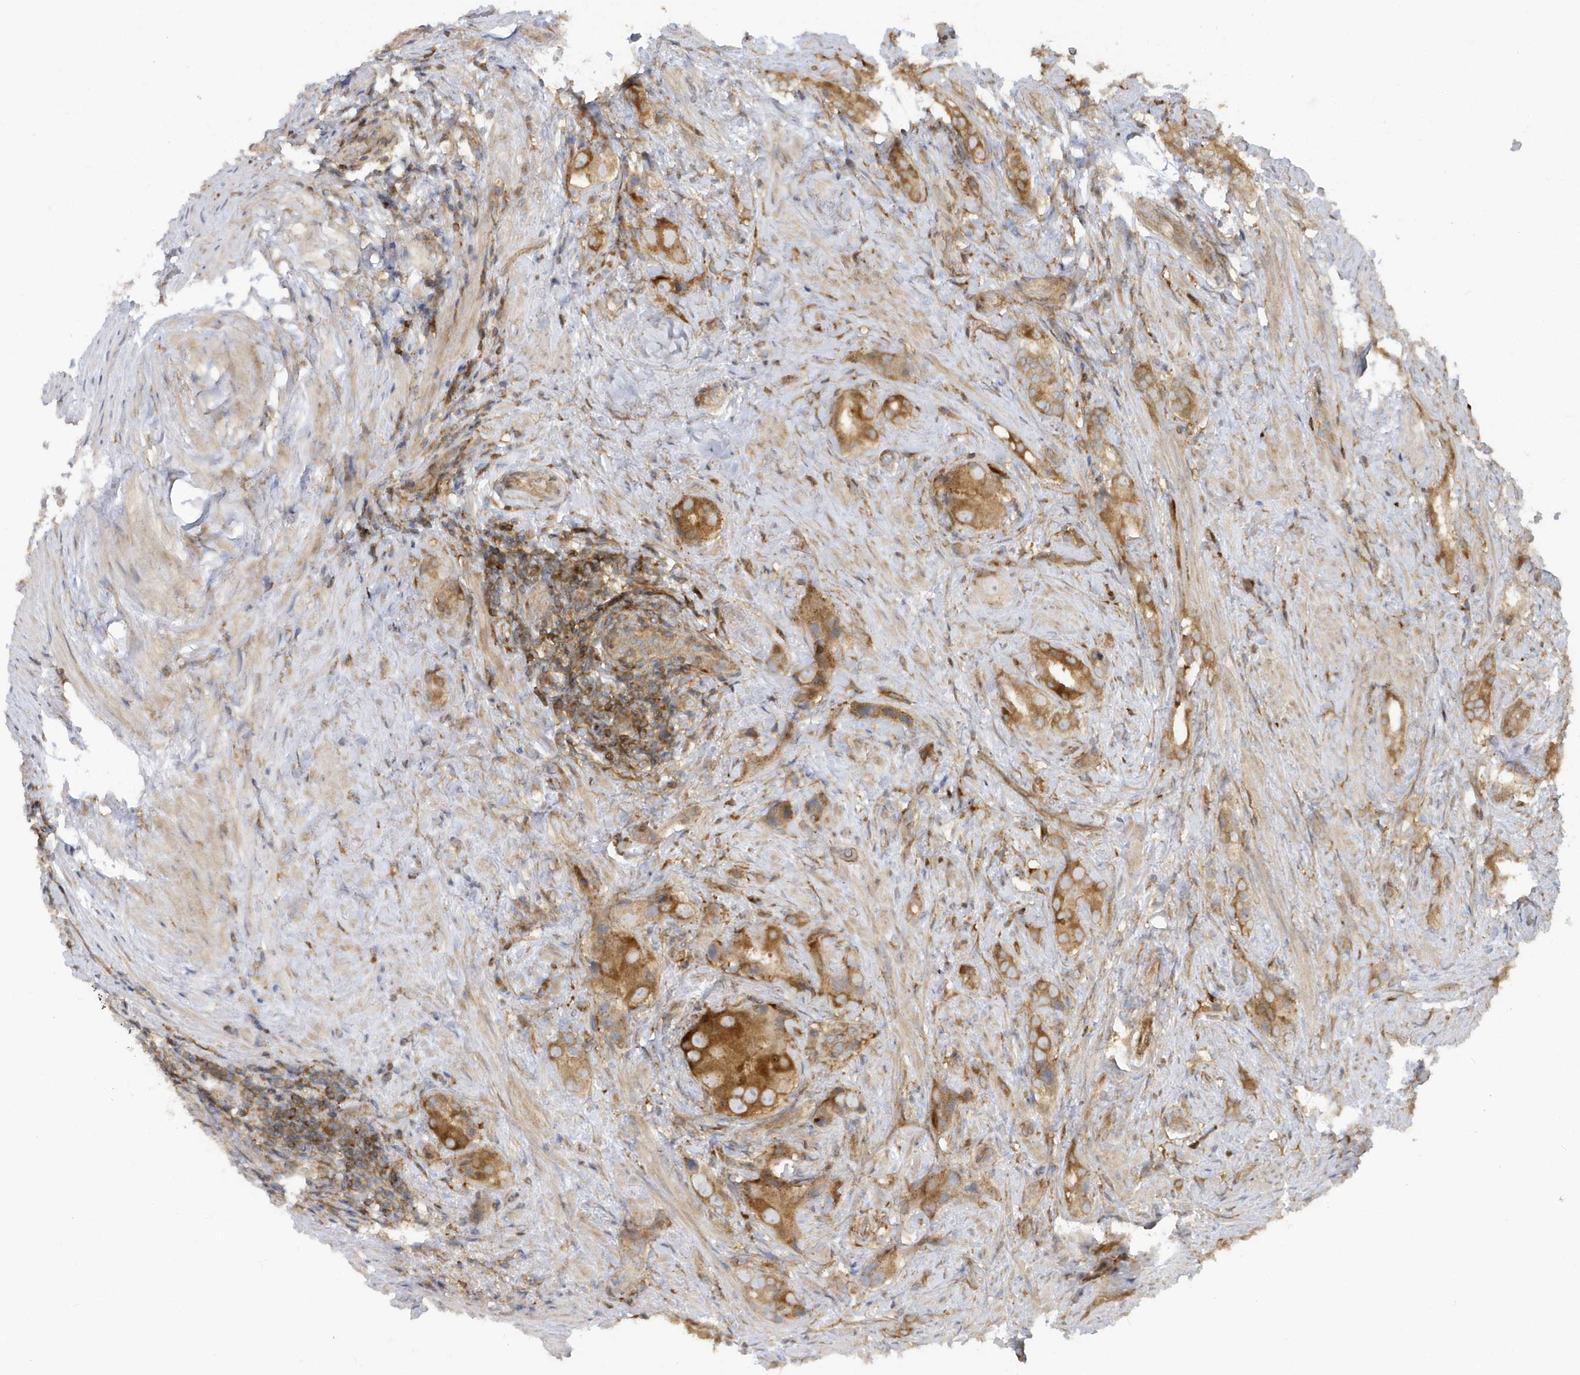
{"staining": {"intensity": "moderate", "quantity": ">75%", "location": "cytoplasmic/membranous"}, "tissue": "prostate cancer", "cell_type": "Tumor cells", "image_type": "cancer", "snomed": [{"axis": "morphology", "description": "Adenocarcinoma, Low grade"}, {"axis": "topography", "description": "Prostate"}], "caption": "This micrograph exhibits prostate cancer (adenocarcinoma (low-grade)) stained with immunohistochemistry to label a protein in brown. The cytoplasmic/membranous of tumor cells show moderate positivity for the protein. Nuclei are counter-stained blue.", "gene": "STAM", "patient": {"sex": "male", "age": 71}}